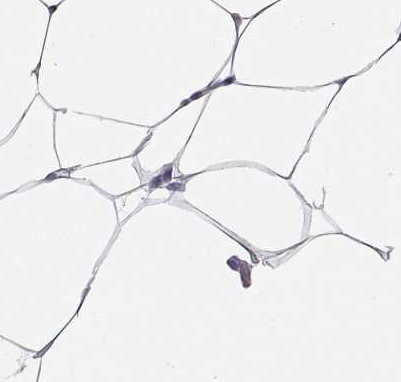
{"staining": {"intensity": "negative", "quantity": "none", "location": "none"}, "tissue": "breast", "cell_type": "Adipocytes", "image_type": "normal", "snomed": [{"axis": "morphology", "description": "Normal tissue, NOS"}, {"axis": "topography", "description": "Breast"}], "caption": "A micrograph of human breast is negative for staining in adipocytes. The staining was performed using DAB to visualize the protein expression in brown, while the nuclei were stained in blue with hematoxylin (Magnification: 20x).", "gene": "CRX", "patient": {"sex": "female", "age": 32}}